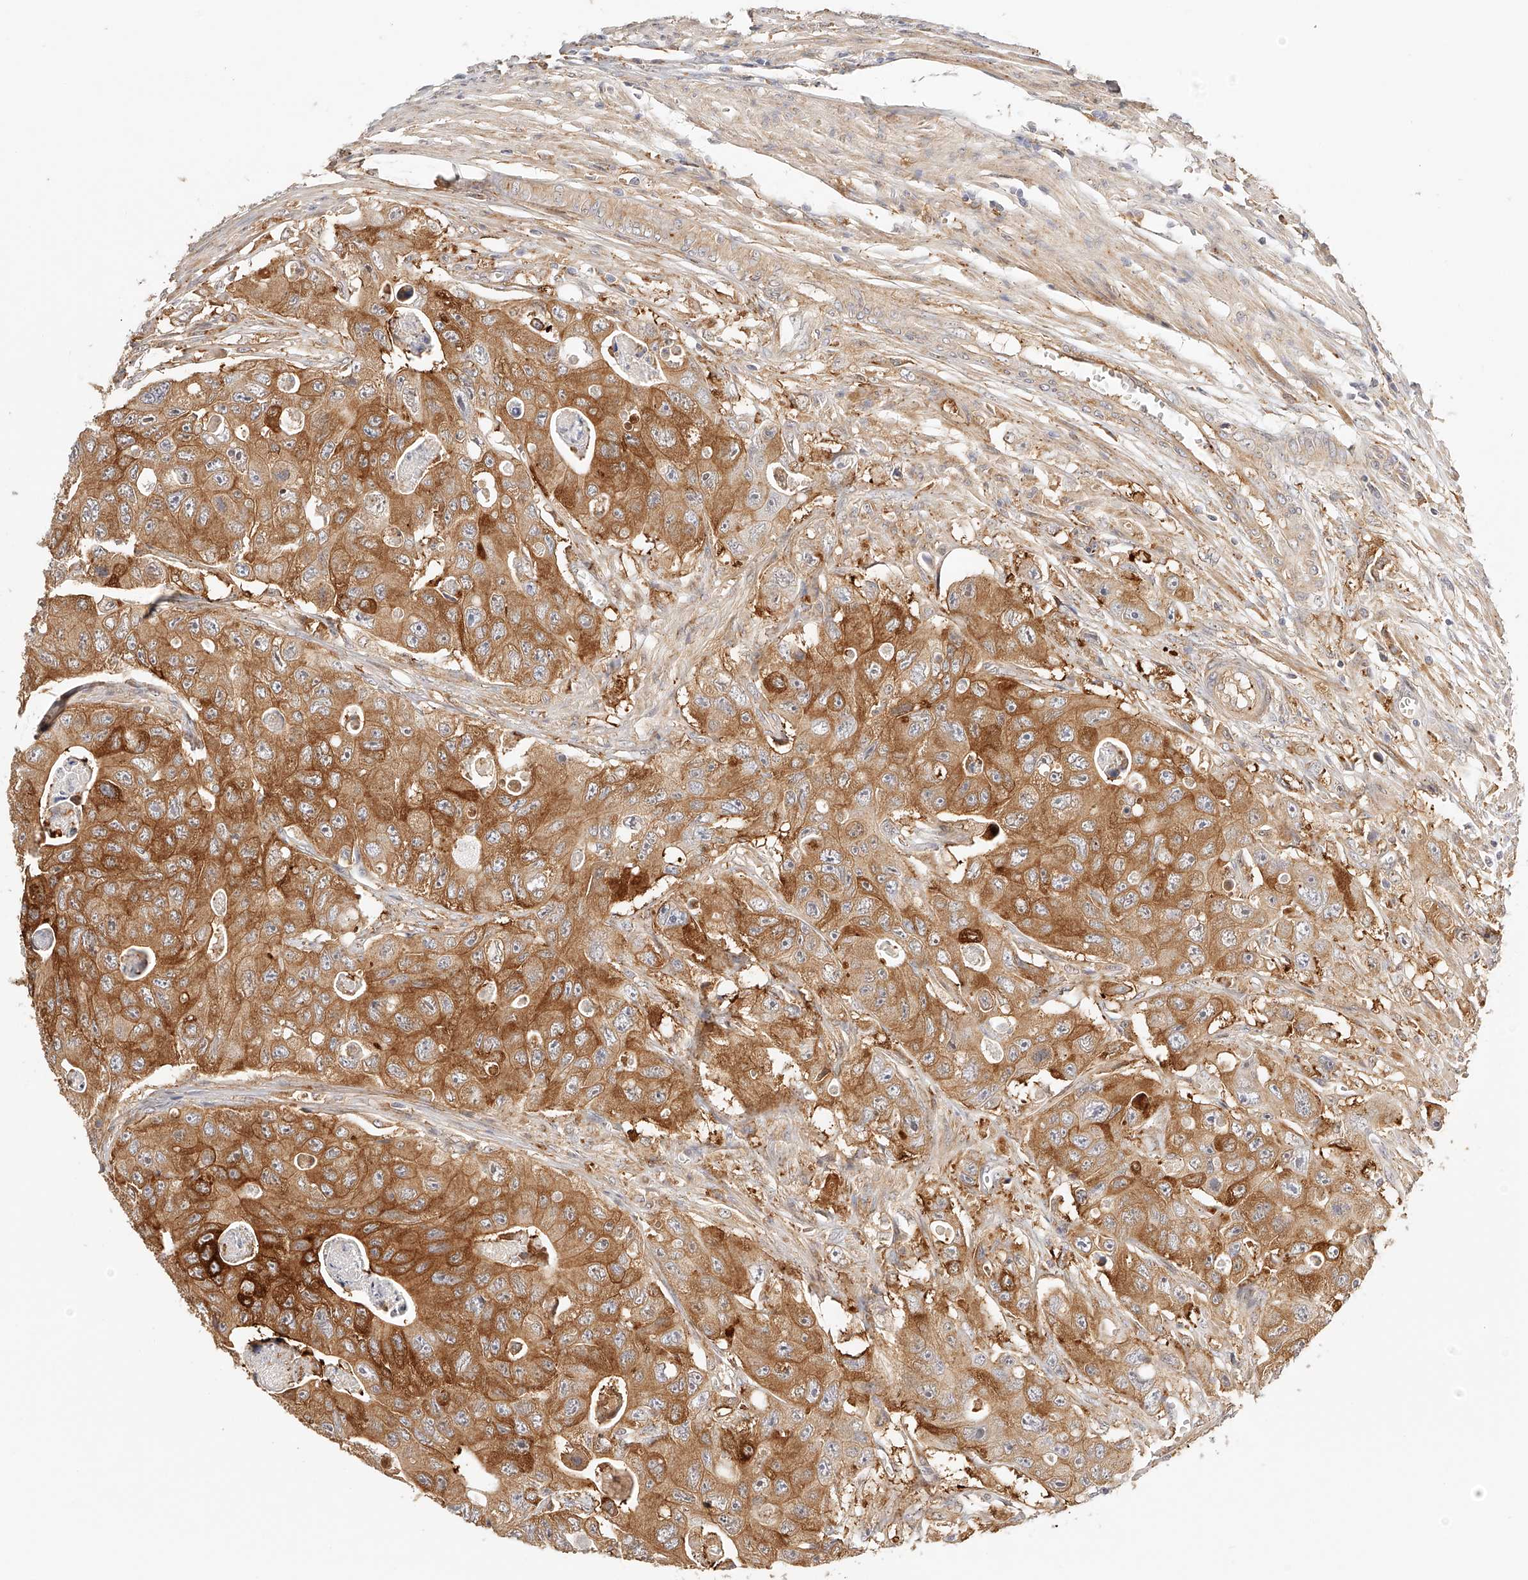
{"staining": {"intensity": "strong", "quantity": ">75%", "location": "cytoplasmic/membranous"}, "tissue": "colorectal cancer", "cell_type": "Tumor cells", "image_type": "cancer", "snomed": [{"axis": "morphology", "description": "Adenocarcinoma, NOS"}, {"axis": "topography", "description": "Colon"}], "caption": "Immunohistochemical staining of human adenocarcinoma (colorectal) demonstrates high levels of strong cytoplasmic/membranous protein expression in approximately >75% of tumor cells.", "gene": "SYNC", "patient": {"sex": "female", "age": 46}}